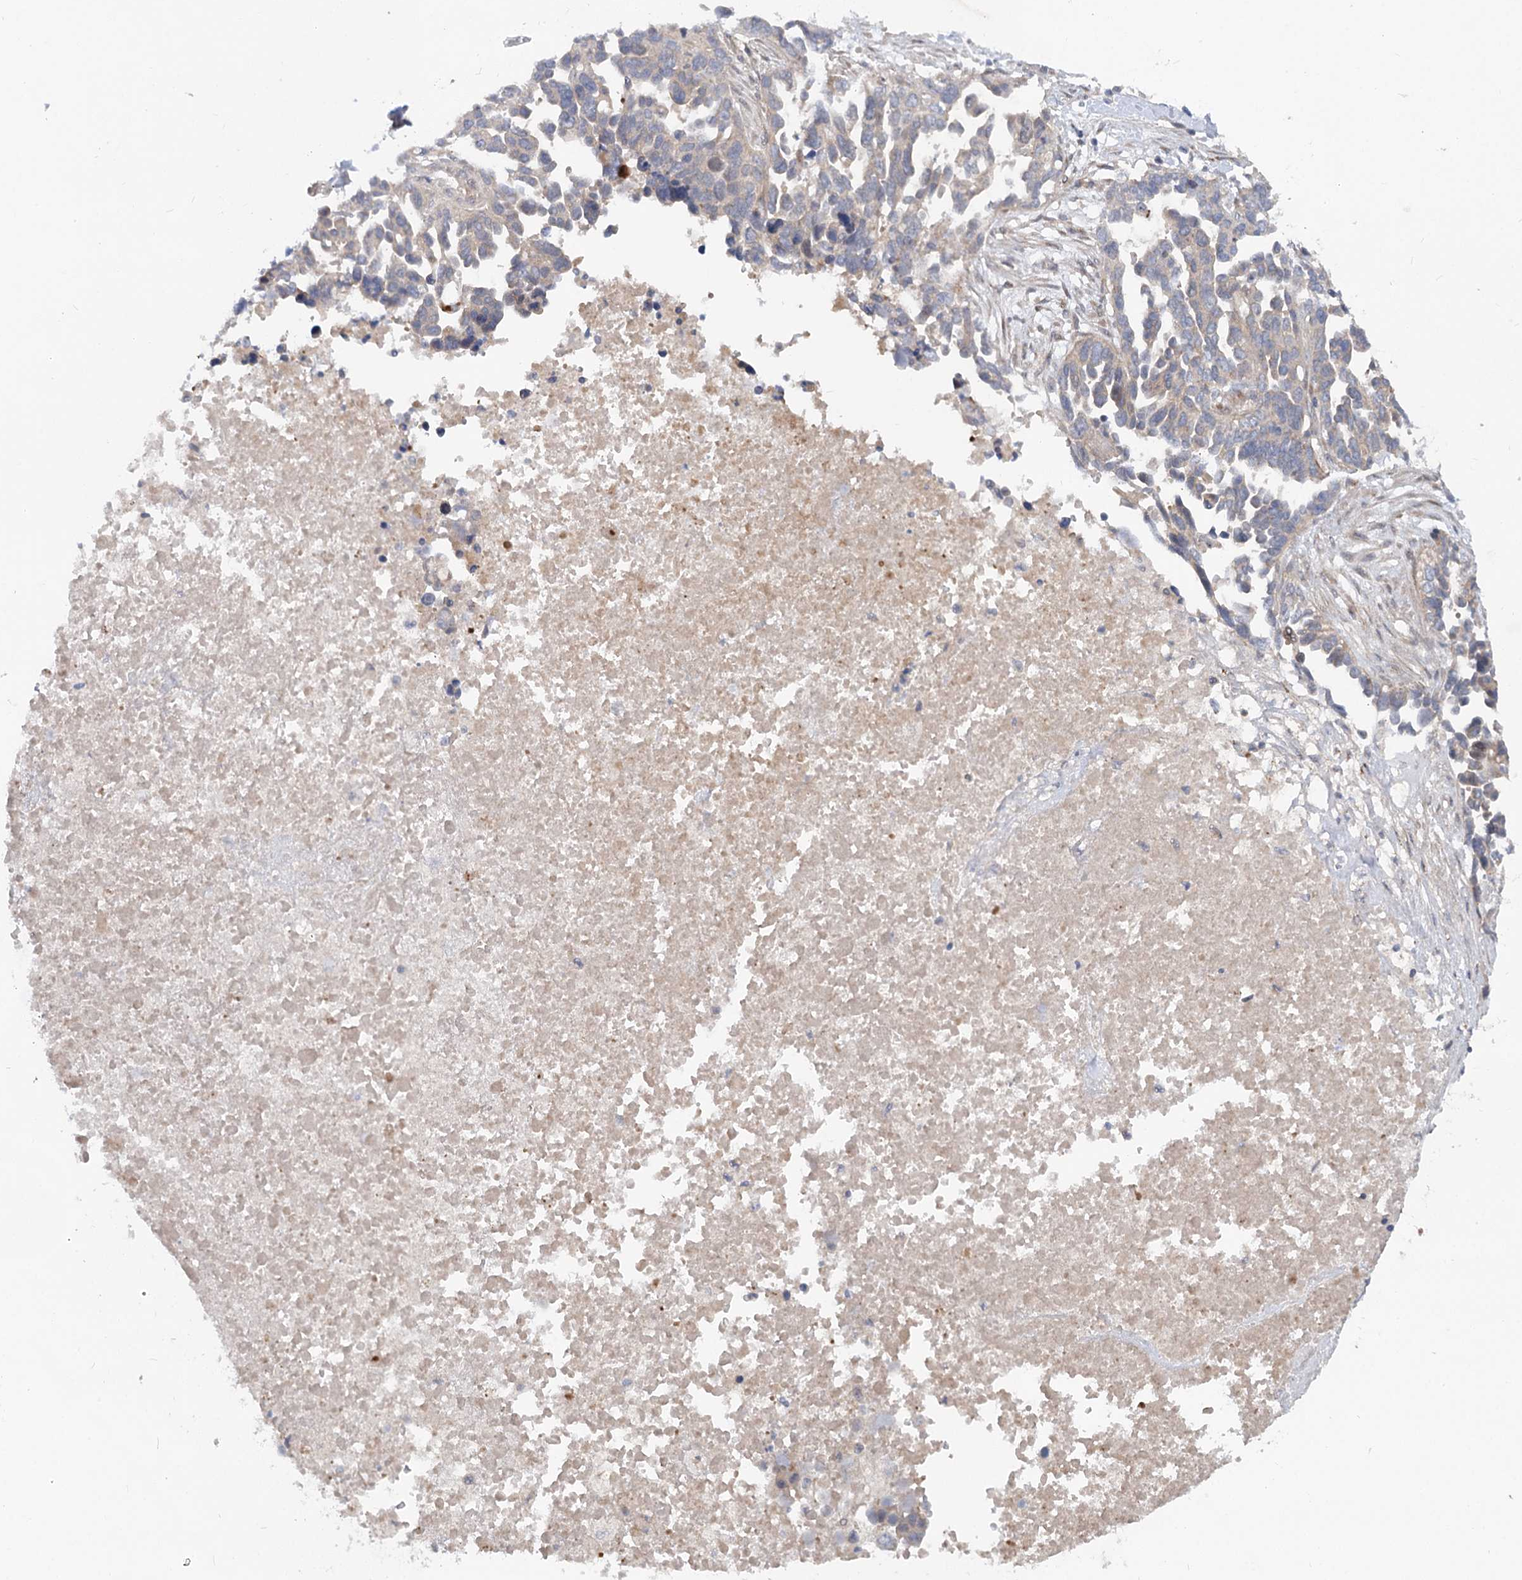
{"staining": {"intensity": "negative", "quantity": "none", "location": "none"}, "tissue": "ovarian cancer", "cell_type": "Tumor cells", "image_type": "cancer", "snomed": [{"axis": "morphology", "description": "Cystadenocarcinoma, serous, NOS"}, {"axis": "topography", "description": "Ovary"}], "caption": "Tumor cells show no significant protein positivity in ovarian cancer. (Stains: DAB IHC with hematoxylin counter stain, Microscopy: brightfield microscopy at high magnification).", "gene": "FGF19", "patient": {"sex": "female", "age": 54}}